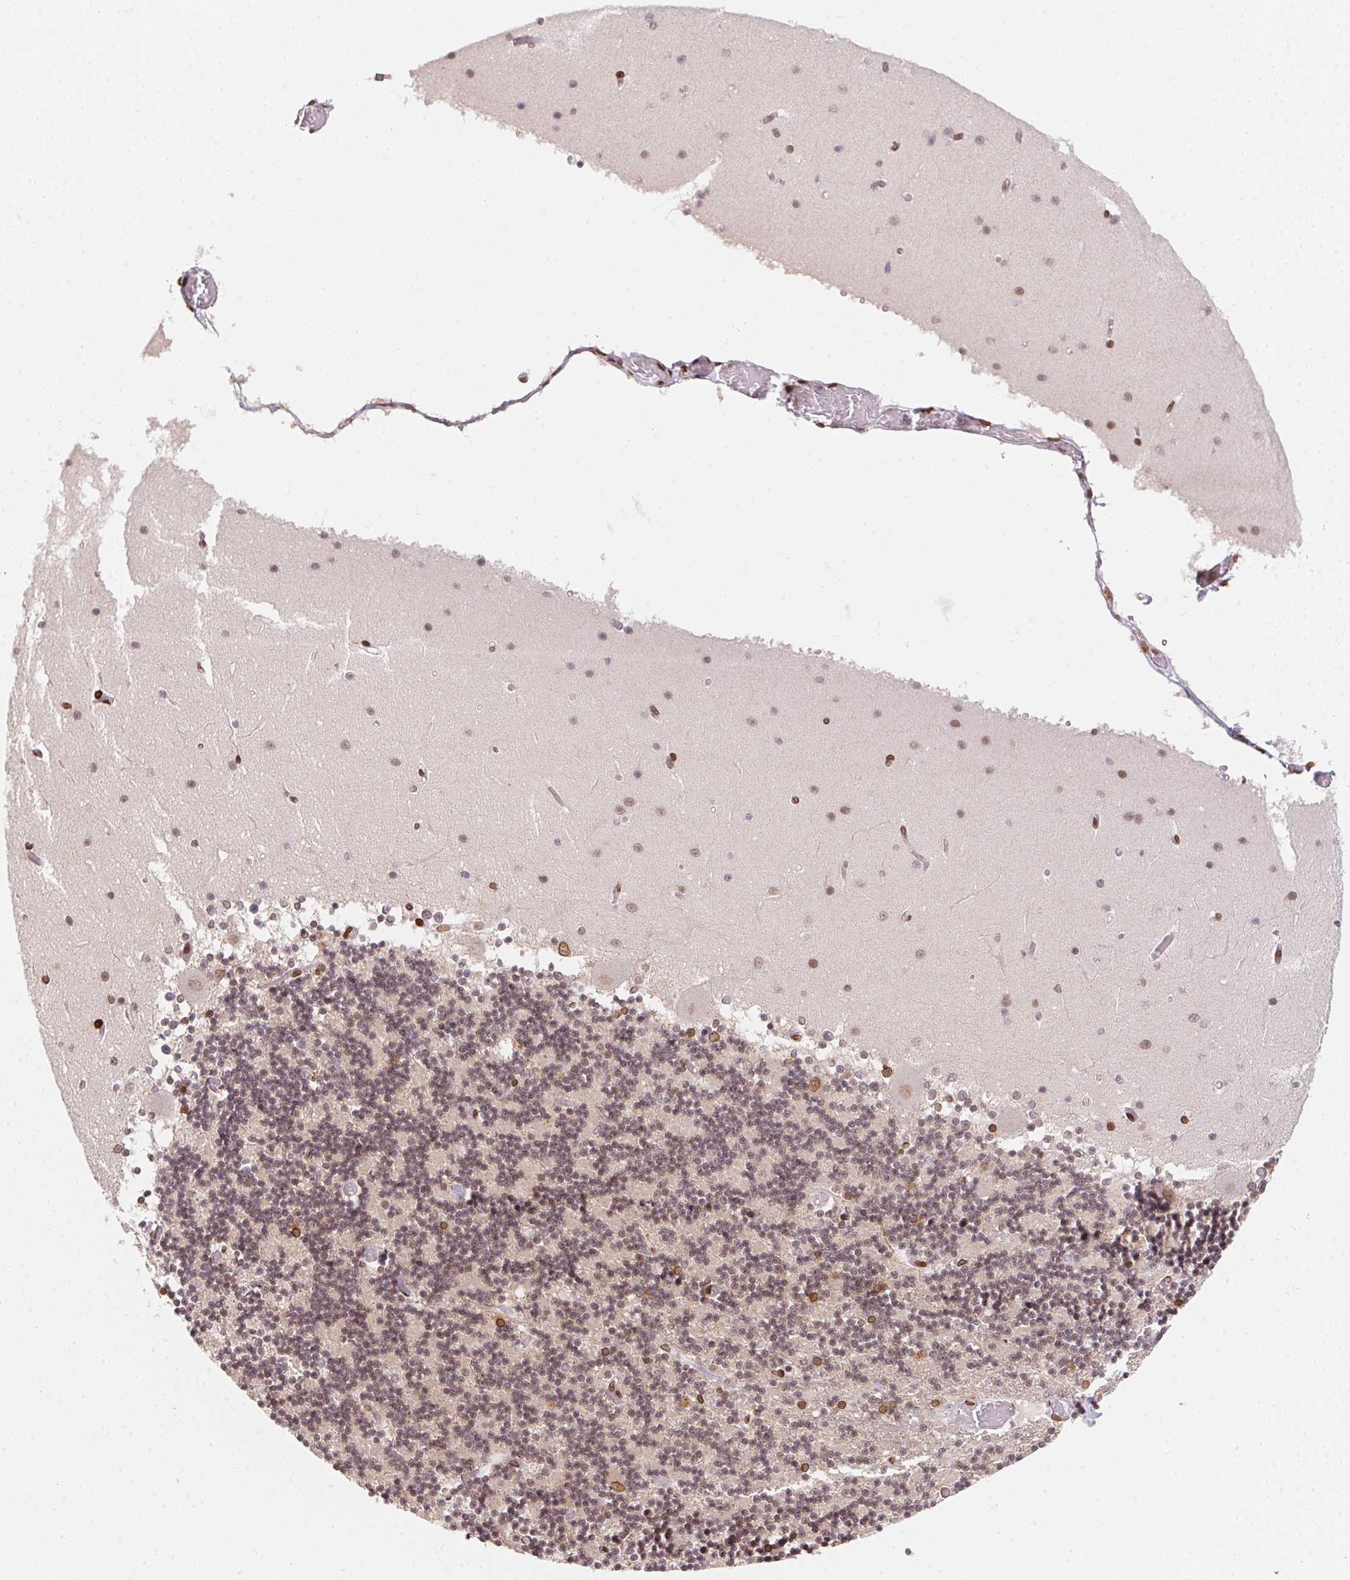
{"staining": {"intensity": "moderate", "quantity": "25%-75%", "location": "nuclear"}, "tissue": "cerebellum", "cell_type": "Cells in granular layer", "image_type": "normal", "snomed": [{"axis": "morphology", "description": "Normal tissue, NOS"}, {"axis": "topography", "description": "Cerebellum"}], "caption": "A histopathology image showing moderate nuclear positivity in about 25%-75% of cells in granular layer in benign cerebellum, as visualized by brown immunohistochemical staining.", "gene": "SAP30BP", "patient": {"sex": "female", "age": 28}}